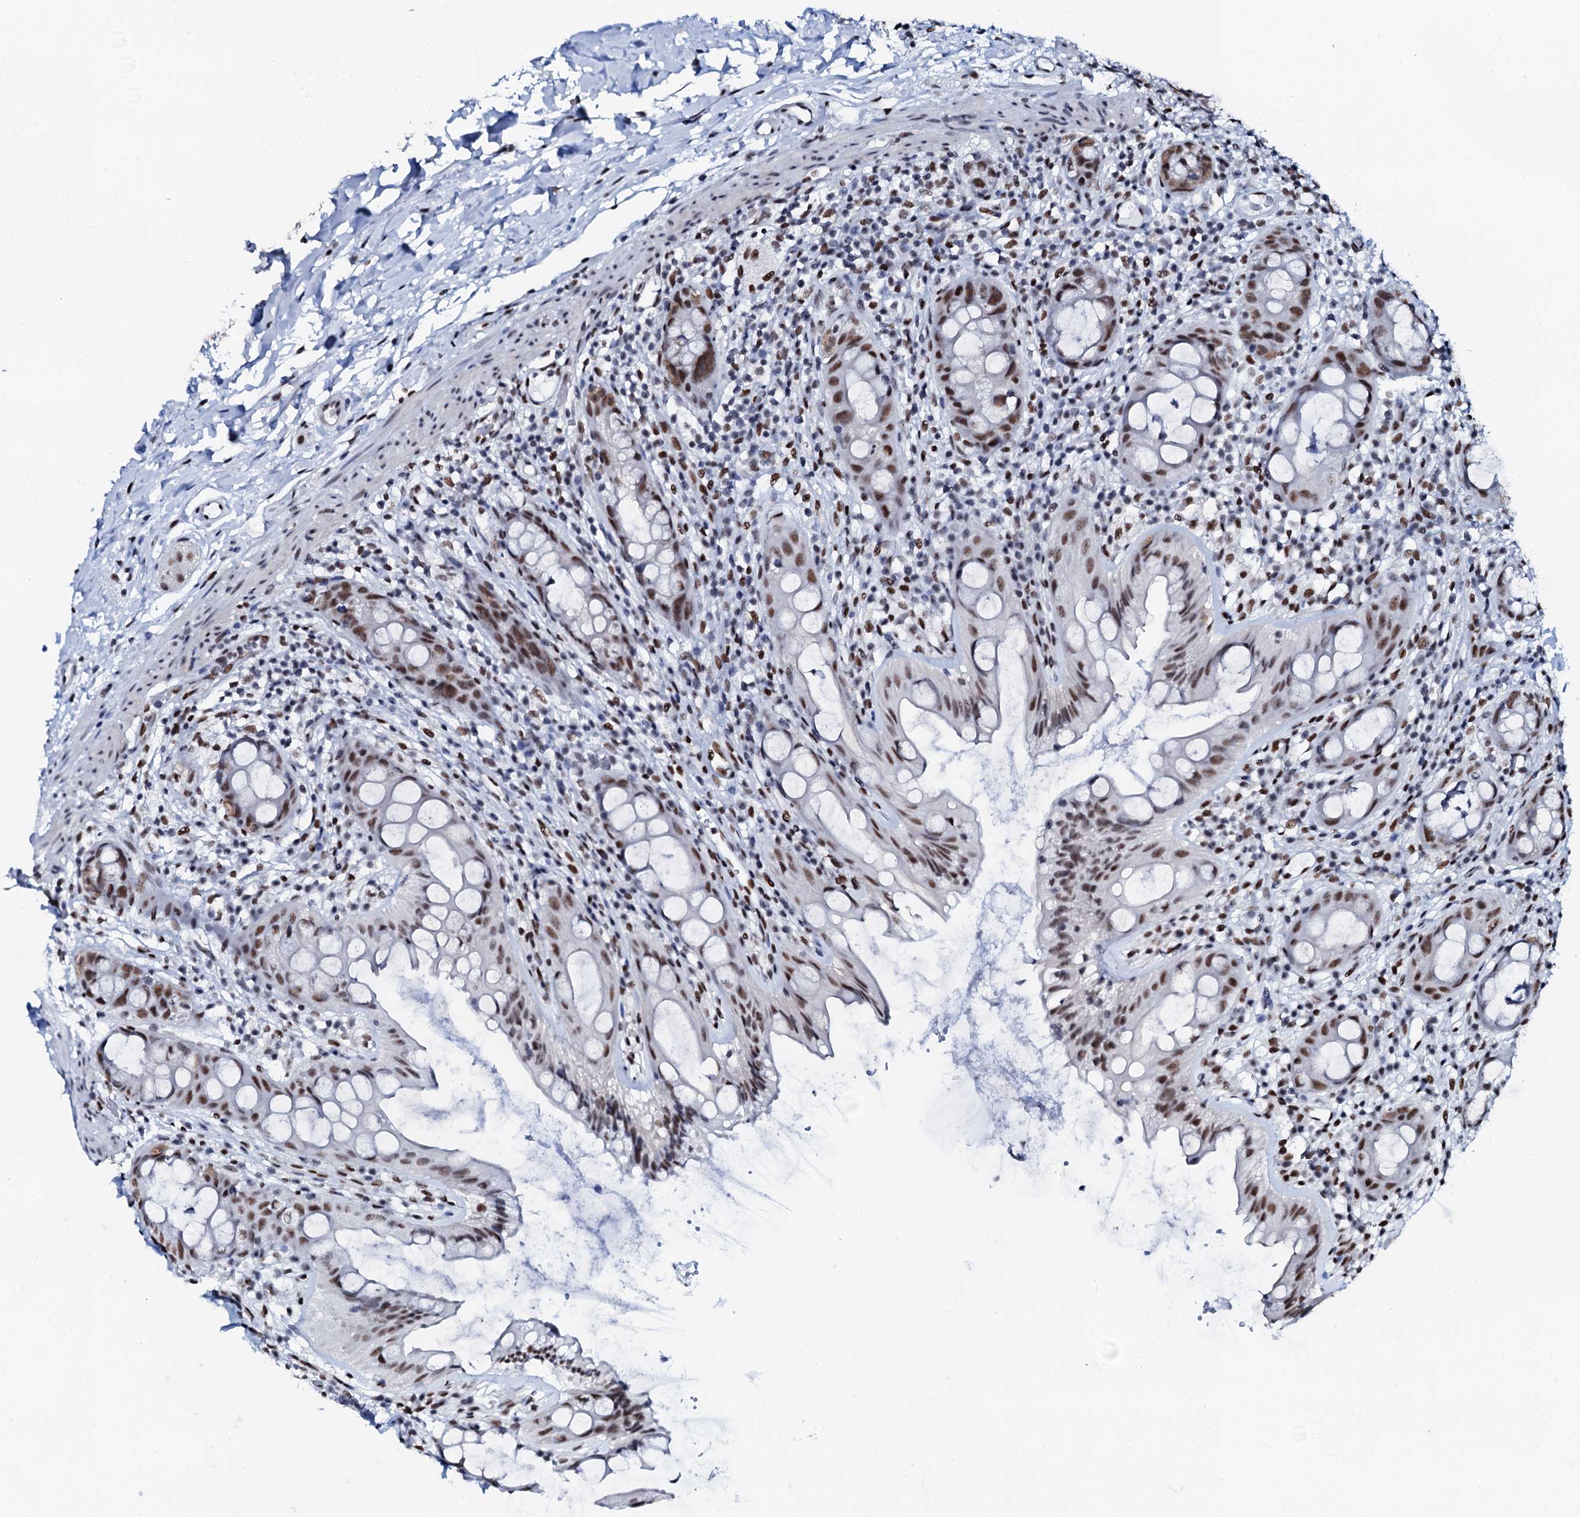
{"staining": {"intensity": "moderate", "quantity": ">75%", "location": "nuclear"}, "tissue": "rectum", "cell_type": "Glandular cells", "image_type": "normal", "snomed": [{"axis": "morphology", "description": "Normal tissue, NOS"}, {"axis": "topography", "description": "Rectum"}], "caption": "DAB (3,3'-diaminobenzidine) immunohistochemical staining of unremarkable rectum exhibits moderate nuclear protein expression in about >75% of glandular cells. (DAB (3,3'-diaminobenzidine) IHC with brightfield microscopy, high magnification).", "gene": "NKAPD1", "patient": {"sex": "female", "age": 57}}